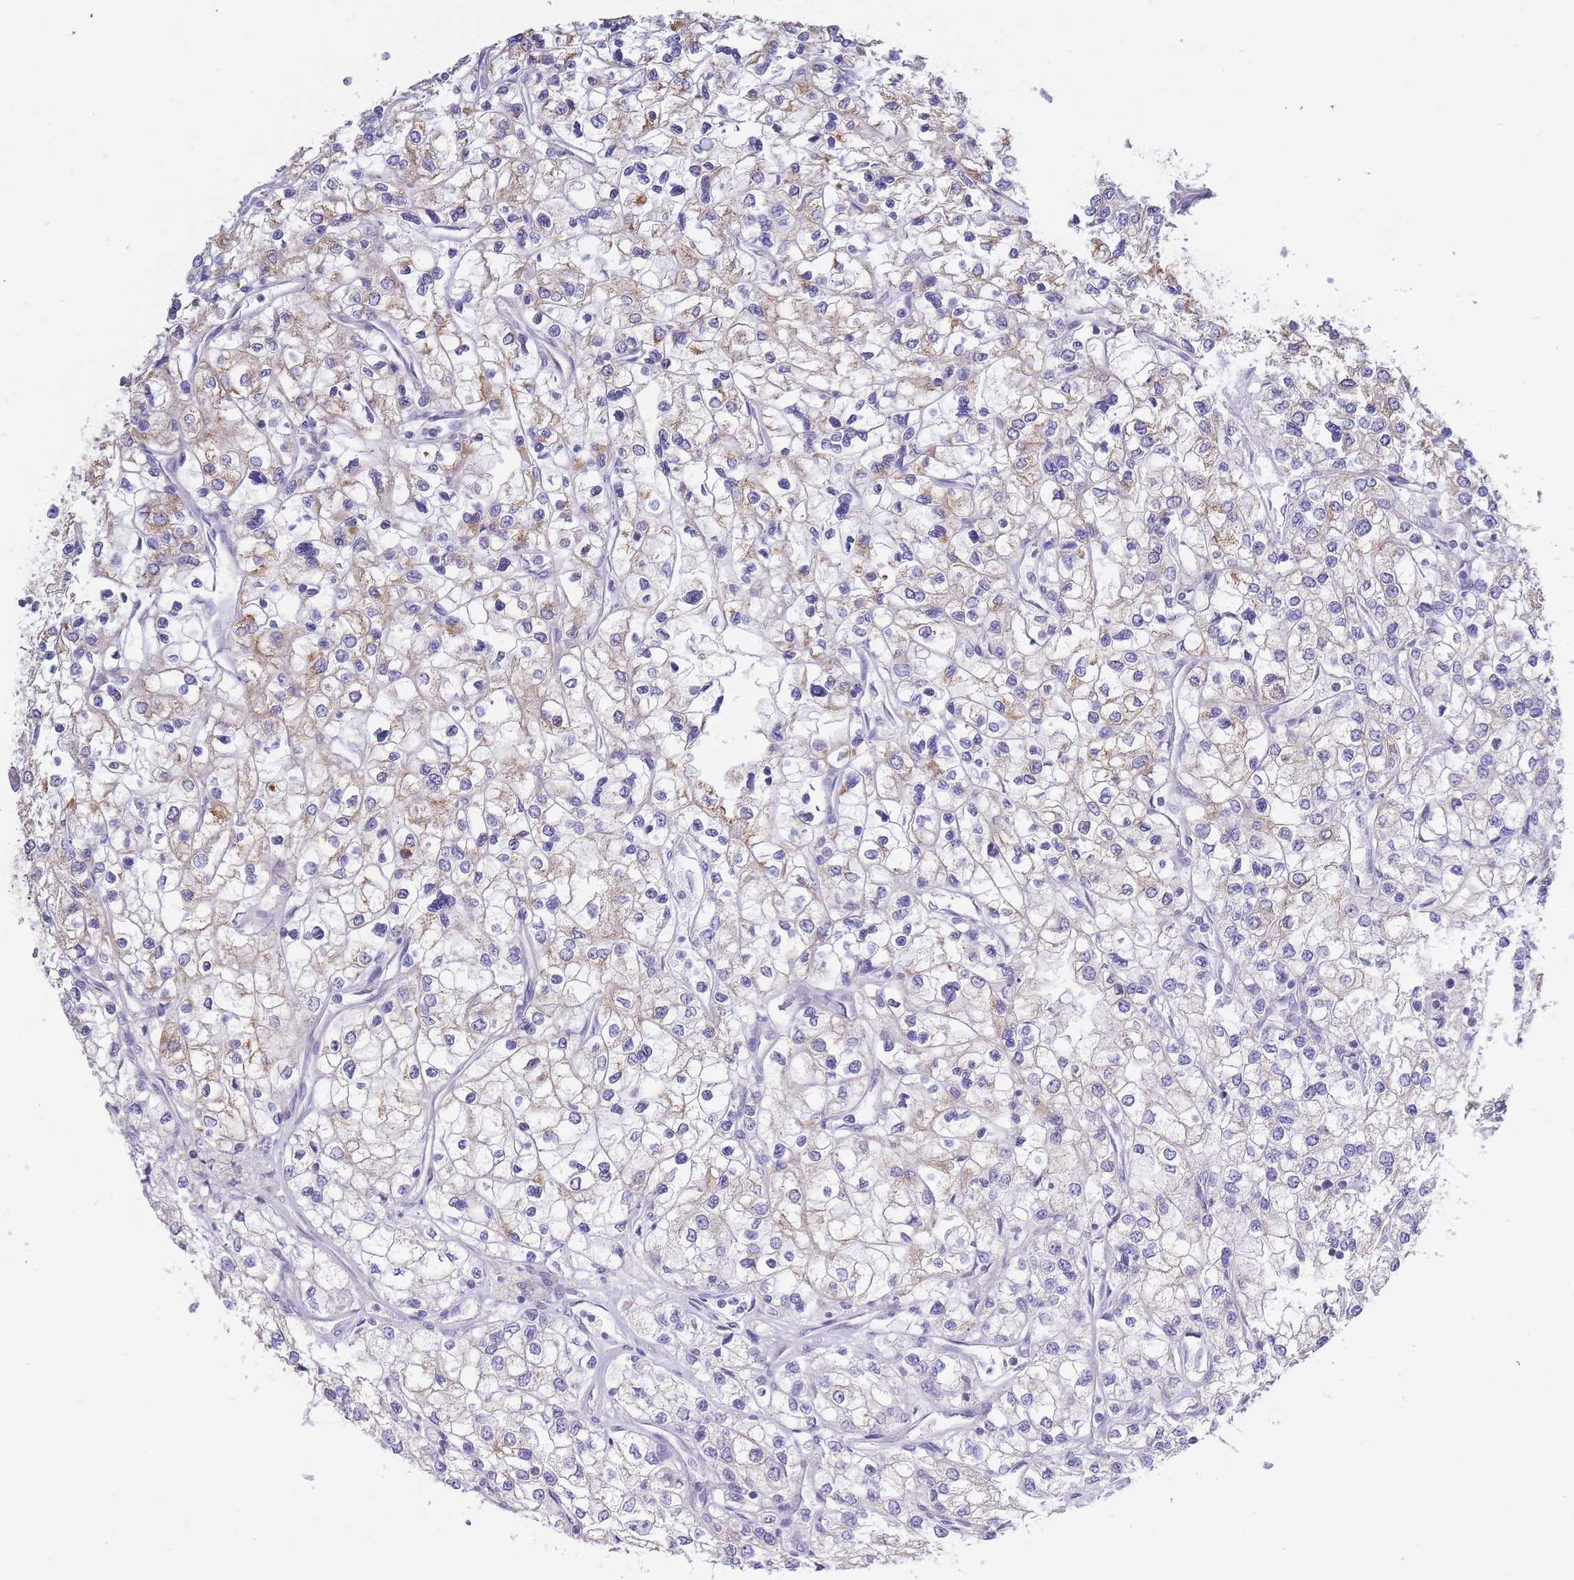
{"staining": {"intensity": "weak", "quantity": "<25%", "location": "cytoplasmic/membranous"}, "tissue": "renal cancer", "cell_type": "Tumor cells", "image_type": "cancer", "snomed": [{"axis": "morphology", "description": "Adenocarcinoma, NOS"}, {"axis": "topography", "description": "Kidney"}], "caption": "The micrograph reveals no significant expression in tumor cells of renal cancer.", "gene": "C19orf25", "patient": {"sex": "male", "age": 80}}